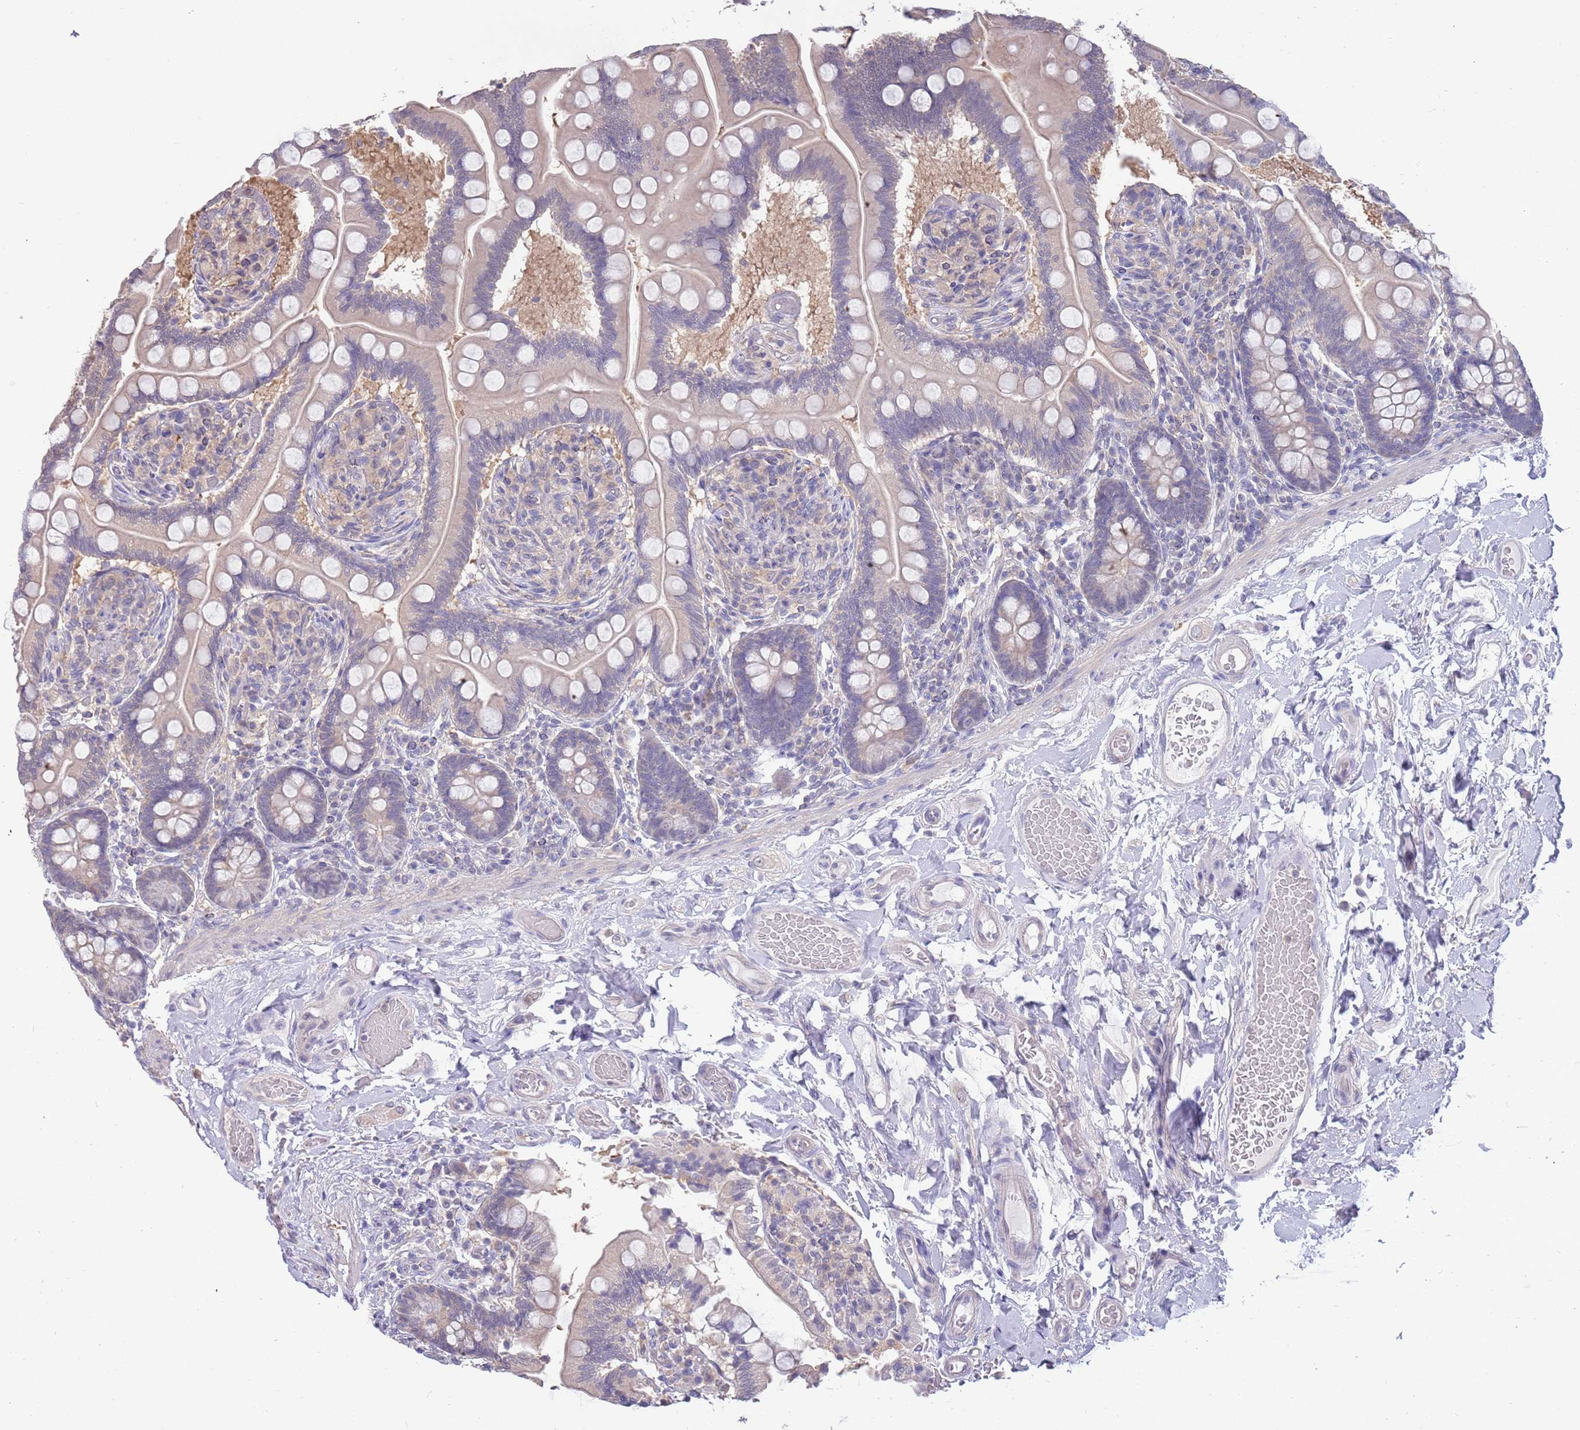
{"staining": {"intensity": "weak", "quantity": "25%-75%", "location": "cytoplasmic/membranous"}, "tissue": "small intestine", "cell_type": "Glandular cells", "image_type": "normal", "snomed": [{"axis": "morphology", "description": "Normal tissue, NOS"}, {"axis": "topography", "description": "Small intestine"}], "caption": "Small intestine stained with DAB immunohistochemistry (IHC) displays low levels of weak cytoplasmic/membranous positivity in approximately 25%-75% of glandular cells.", "gene": "AP5S1", "patient": {"sex": "female", "age": 64}}